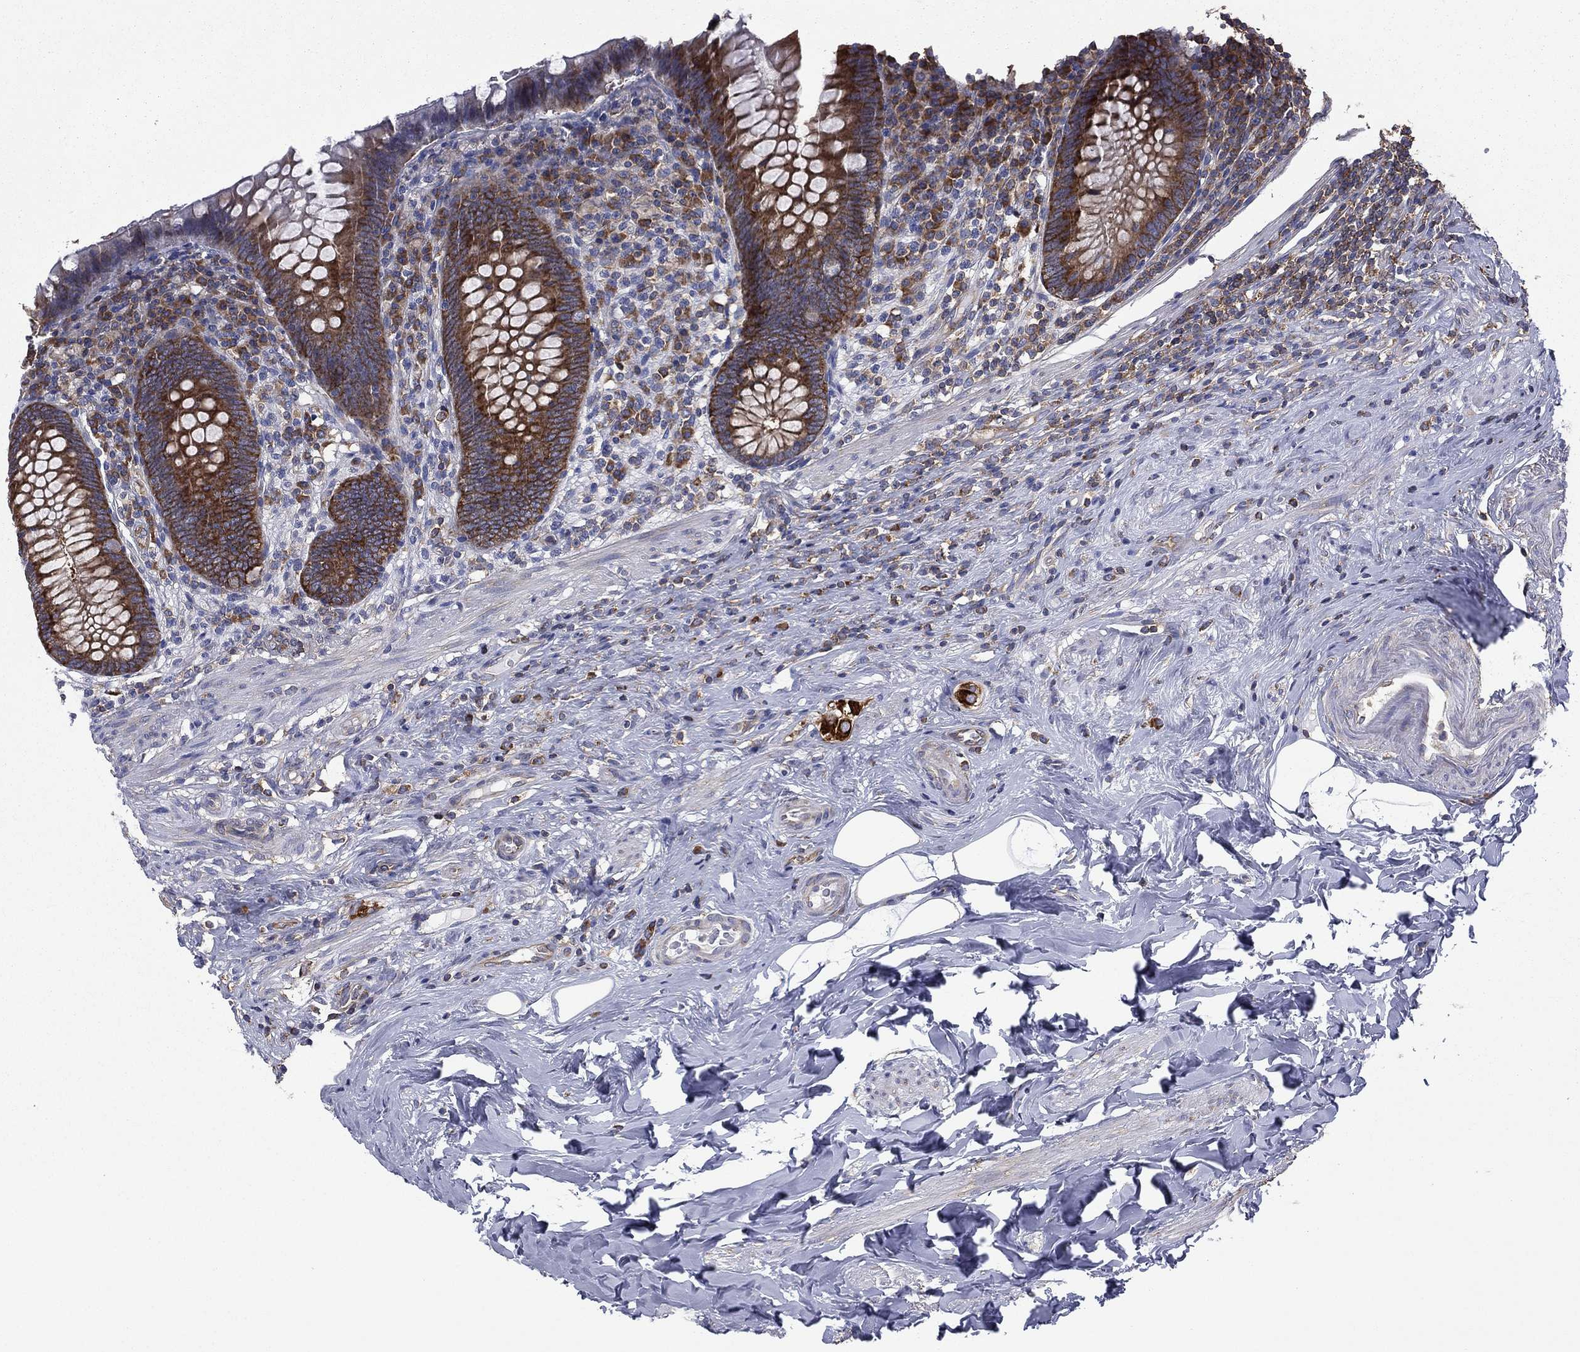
{"staining": {"intensity": "strong", "quantity": ">75%", "location": "cytoplasmic/membranous"}, "tissue": "appendix", "cell_type": "Glandular cells", "image_type": "normal", "snomed": [{"axis": "morphology", "description": "Normal tissue, NOS"}, {"axis": "topography", "description": "Appendix"}], "caption": "Immunohistochemistry (IHC) staining of benign appendix, which demonstrates high levels of strong cytoplasmic/membranous positivity in approximately >75% of glandular cells indicating strong cytoplasmic/membranous protein expression. The staining was performed using DAB (brown) for protein detection and nuclei were counterstained in hematoxylin (blue).", "gene": "FARSA", "patient": {"sex": "male", "age": 47}}